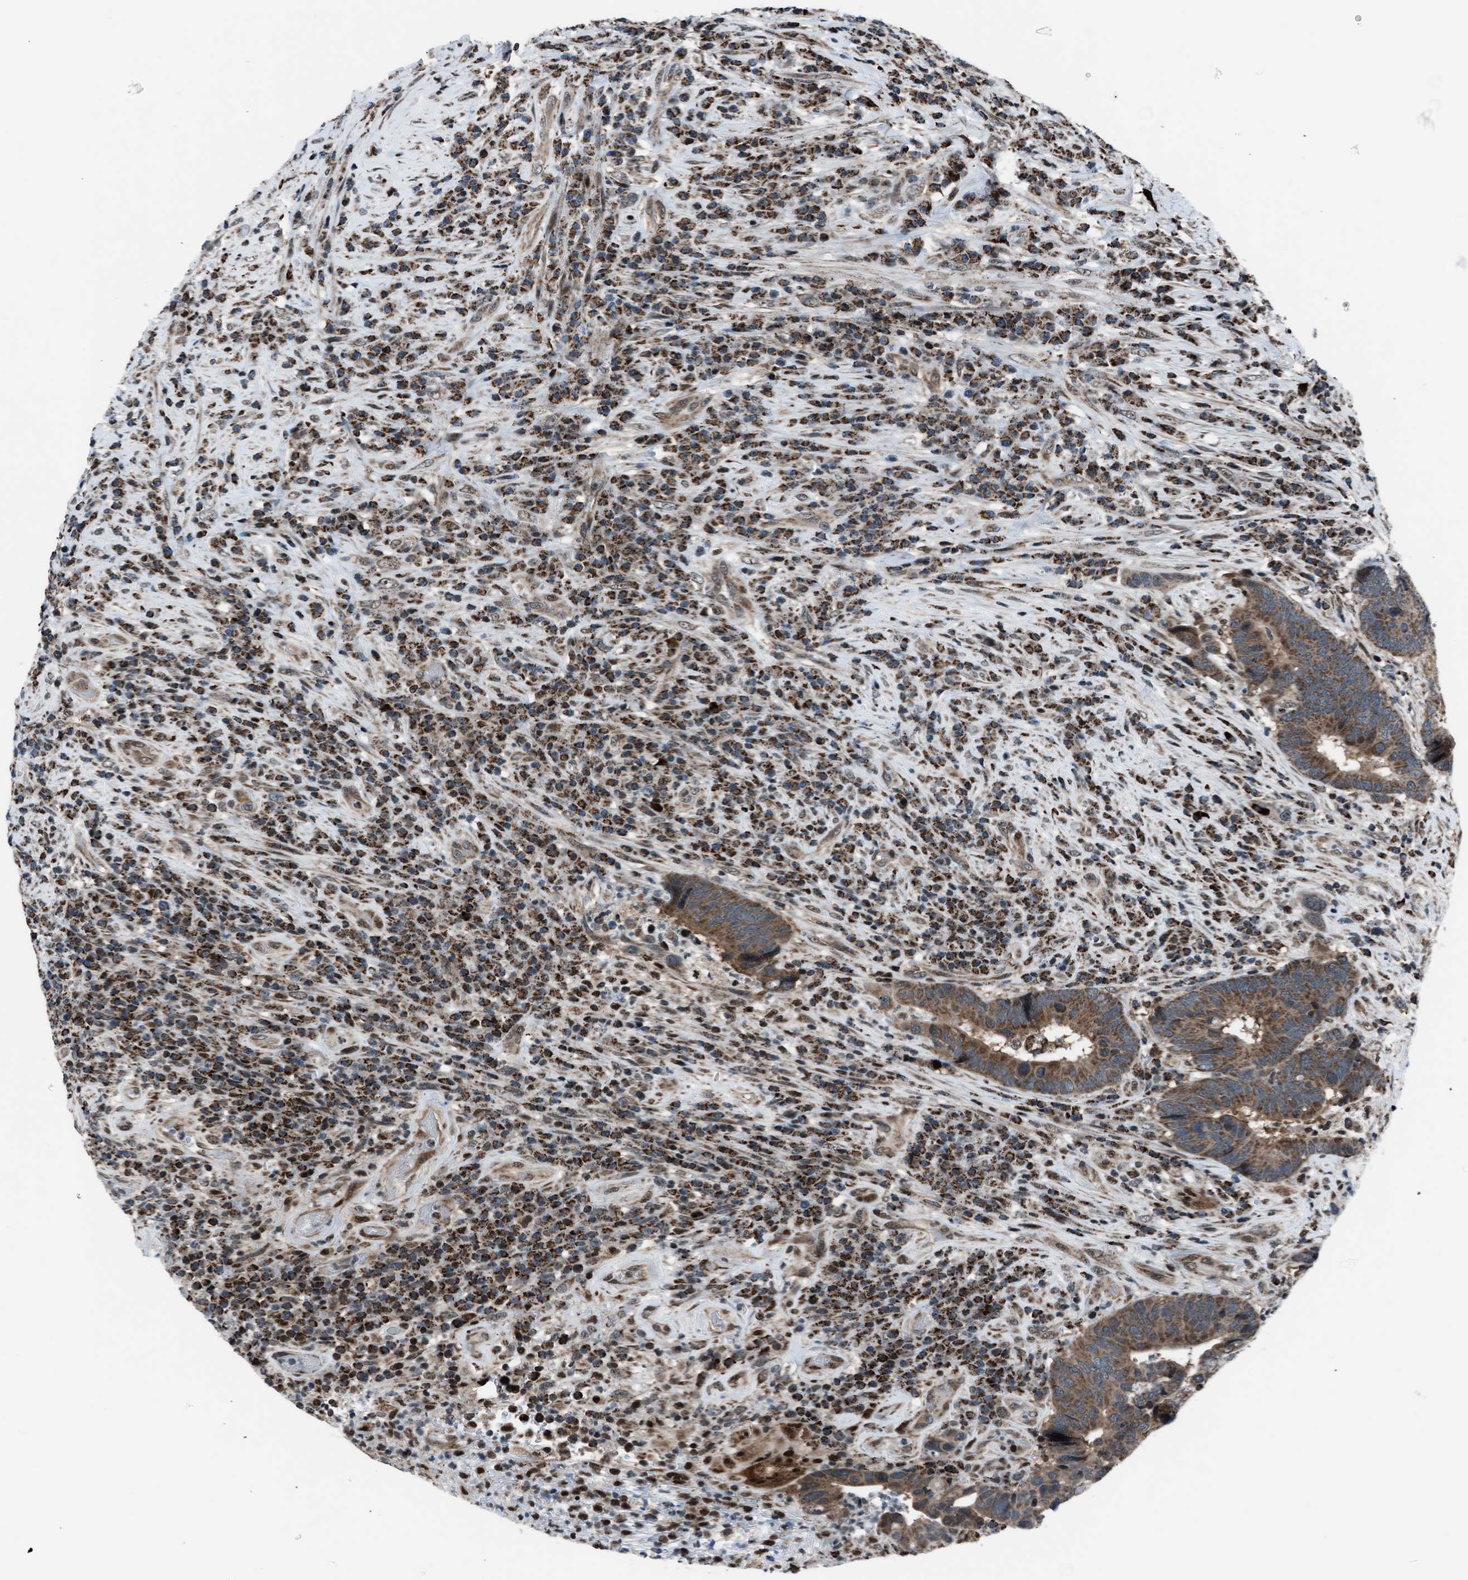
{"staining": {"intensity": "moderate", "quantity": ">75%", "location": "cytoplasmic/membranous"}, "tissue": "colorectal cancer", "cell_type": "Tumor cells", "image_type": "cancer", "snomed": [{"axis": "morphology", "description": "Adenocarcinoma, NOS"}, {"axis": "topography", "description": "Rectum"}], "caption": "An image of colorectal cancer stained for a protein demonstrates moderate cytoplasmic/membranous brown staining in tumor cells.", "gene": "MORC3", "patient": {"sex": "female", "age": 89}}